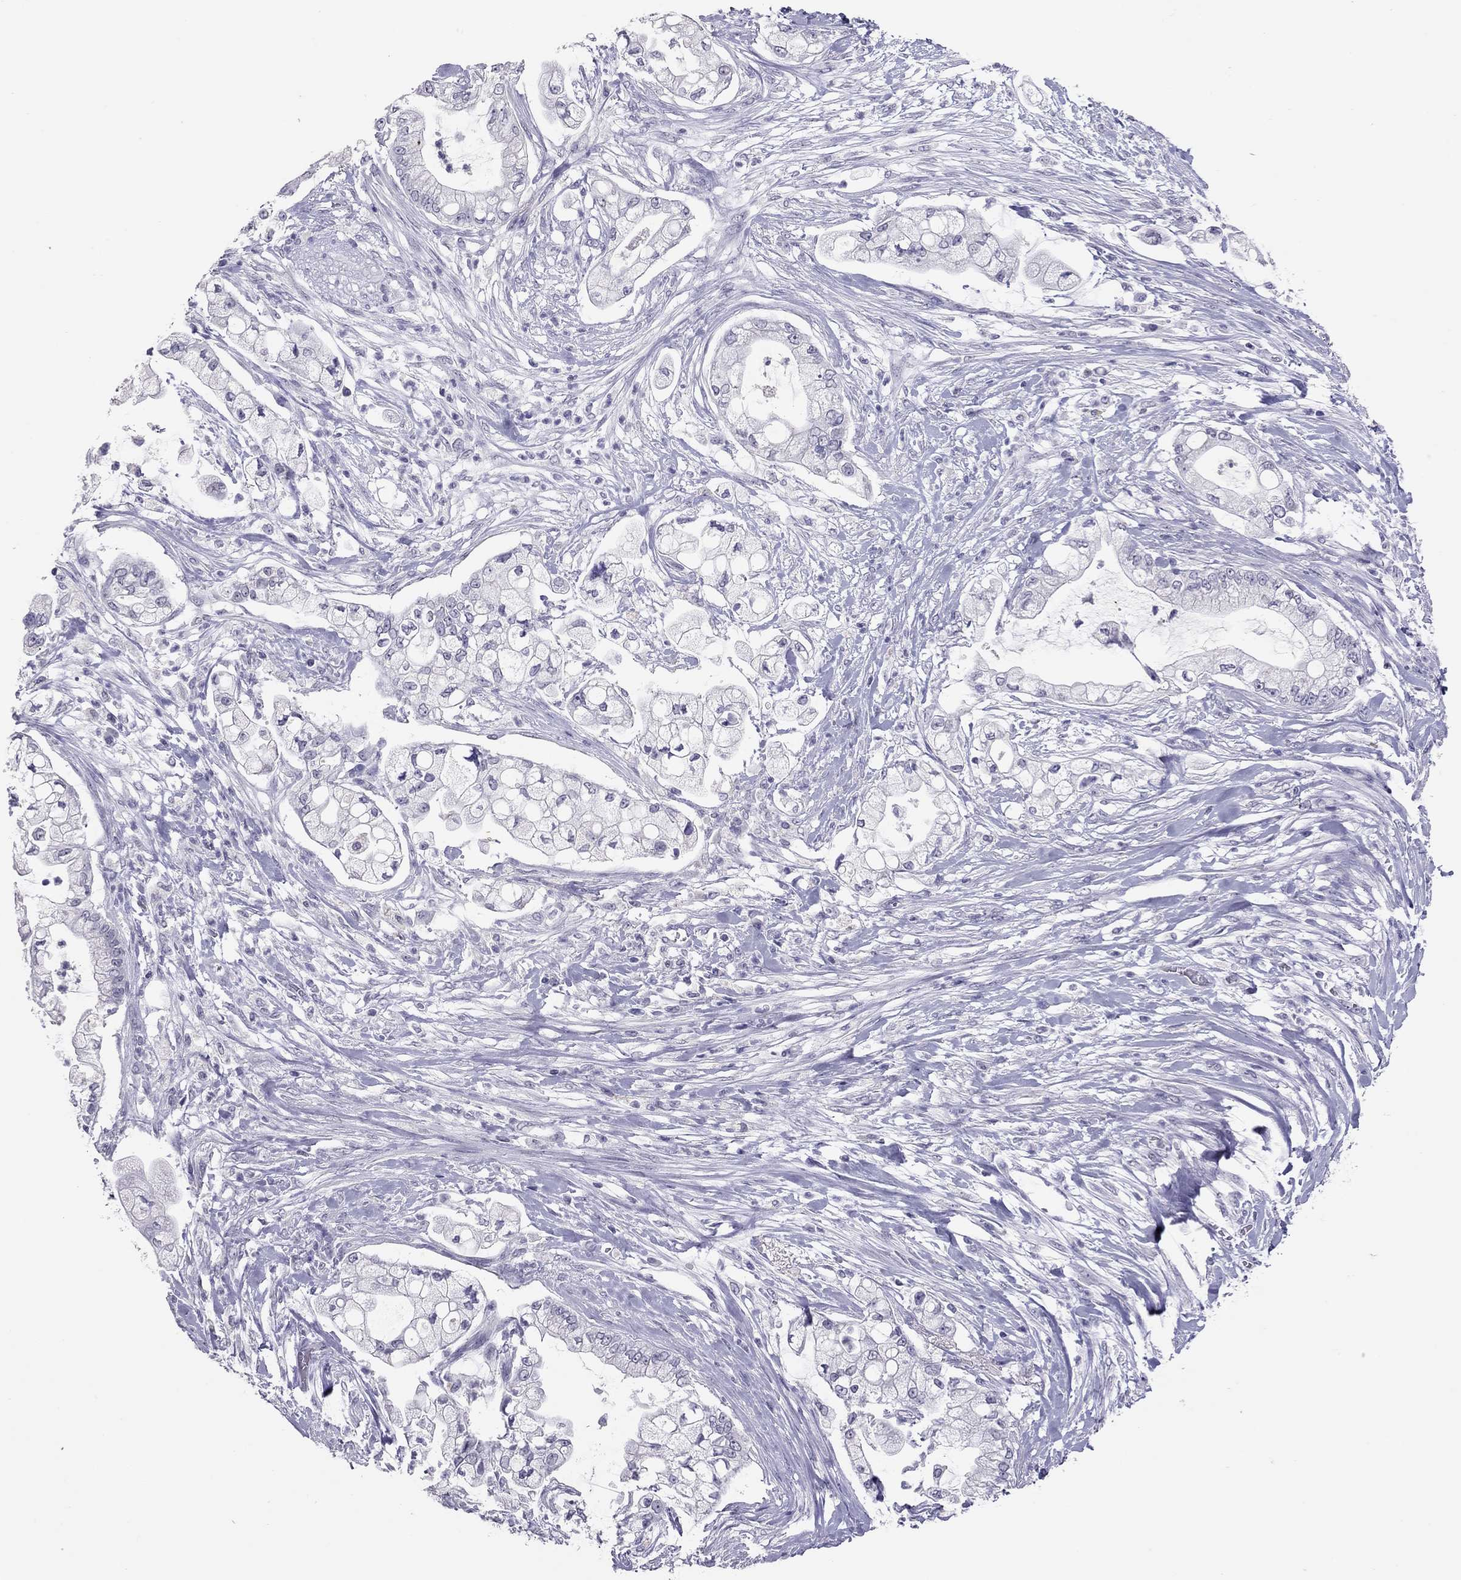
{"staining": {"intensity": "negative", "quantity": "none", "location": "none"}, "tissue": "pancreatic cancer", "cell_type": "Tumor cells", "image_type": "cancer", "snomed": [{"axis": "morphology", "description": "Adenocarcinoma, NOS"}, {"axis": "topography", "description": "Pancreas"}], "caption": "A photomicrograph of human pancreatic cancer (adenocarcinoma) is negative for staining in tumor cells.", "gene": "PSMB11", "patient": {"sex": "female", "age": 69}}